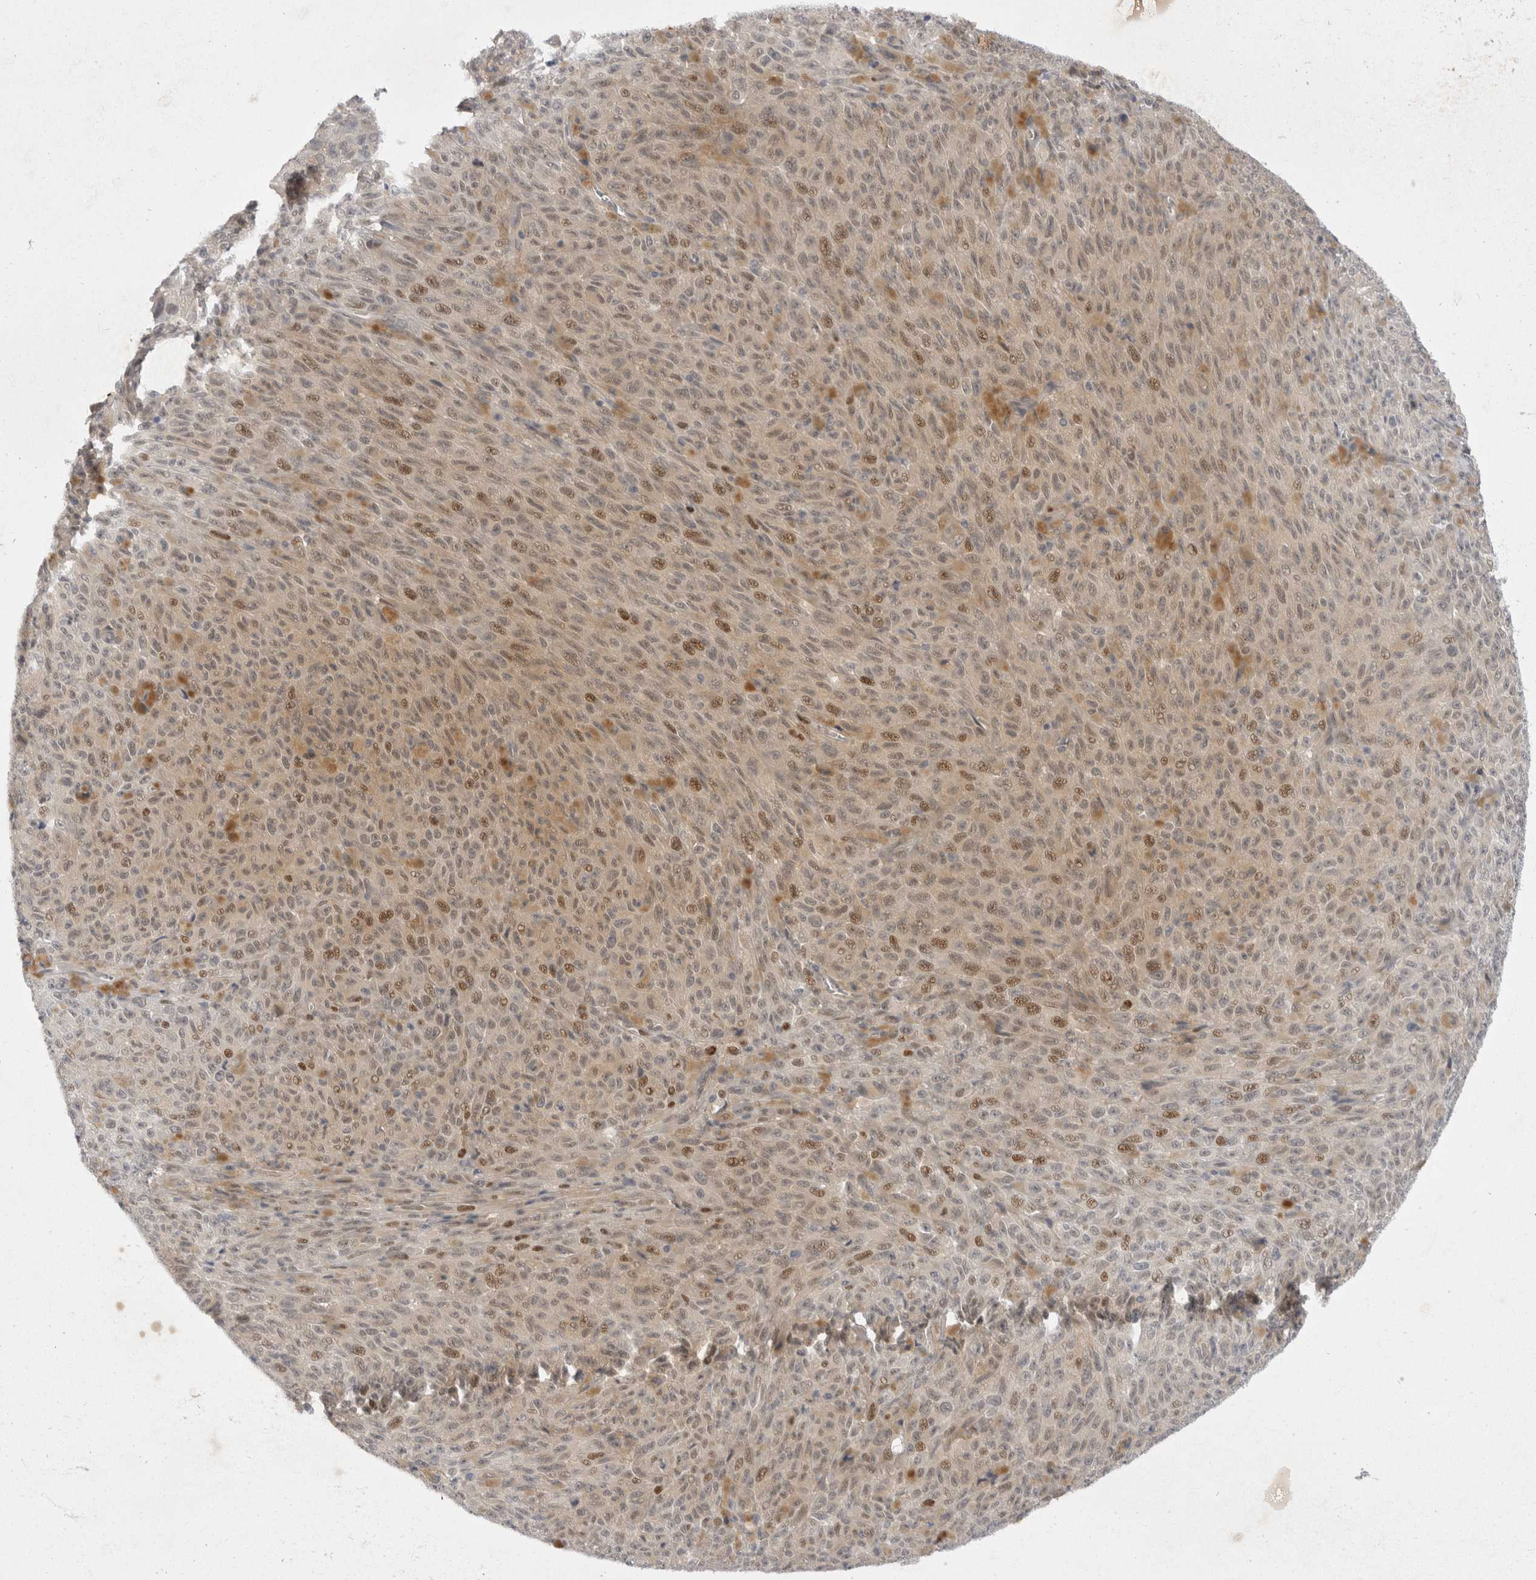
{"staining": {"intensity": "moderate", "quantity": "25%-75%", "location": "nuclear"}, "tissue": "melanoma", "cell_type": "Tumor cells", "image_type": "cancer", "snomed": [{"axis": "morphology", "description": "Malignant melanoma, NOS"}, {"axis": "topography", "description": "Skin"}], "caption": "This photomicrograph displays IHC staining of melanoma, with medium moderate nuclear expression in approximately 25%-75% of tumor cells.", "gene": "TOM1L2", "patient": {"sex": "female", "age": 82}}